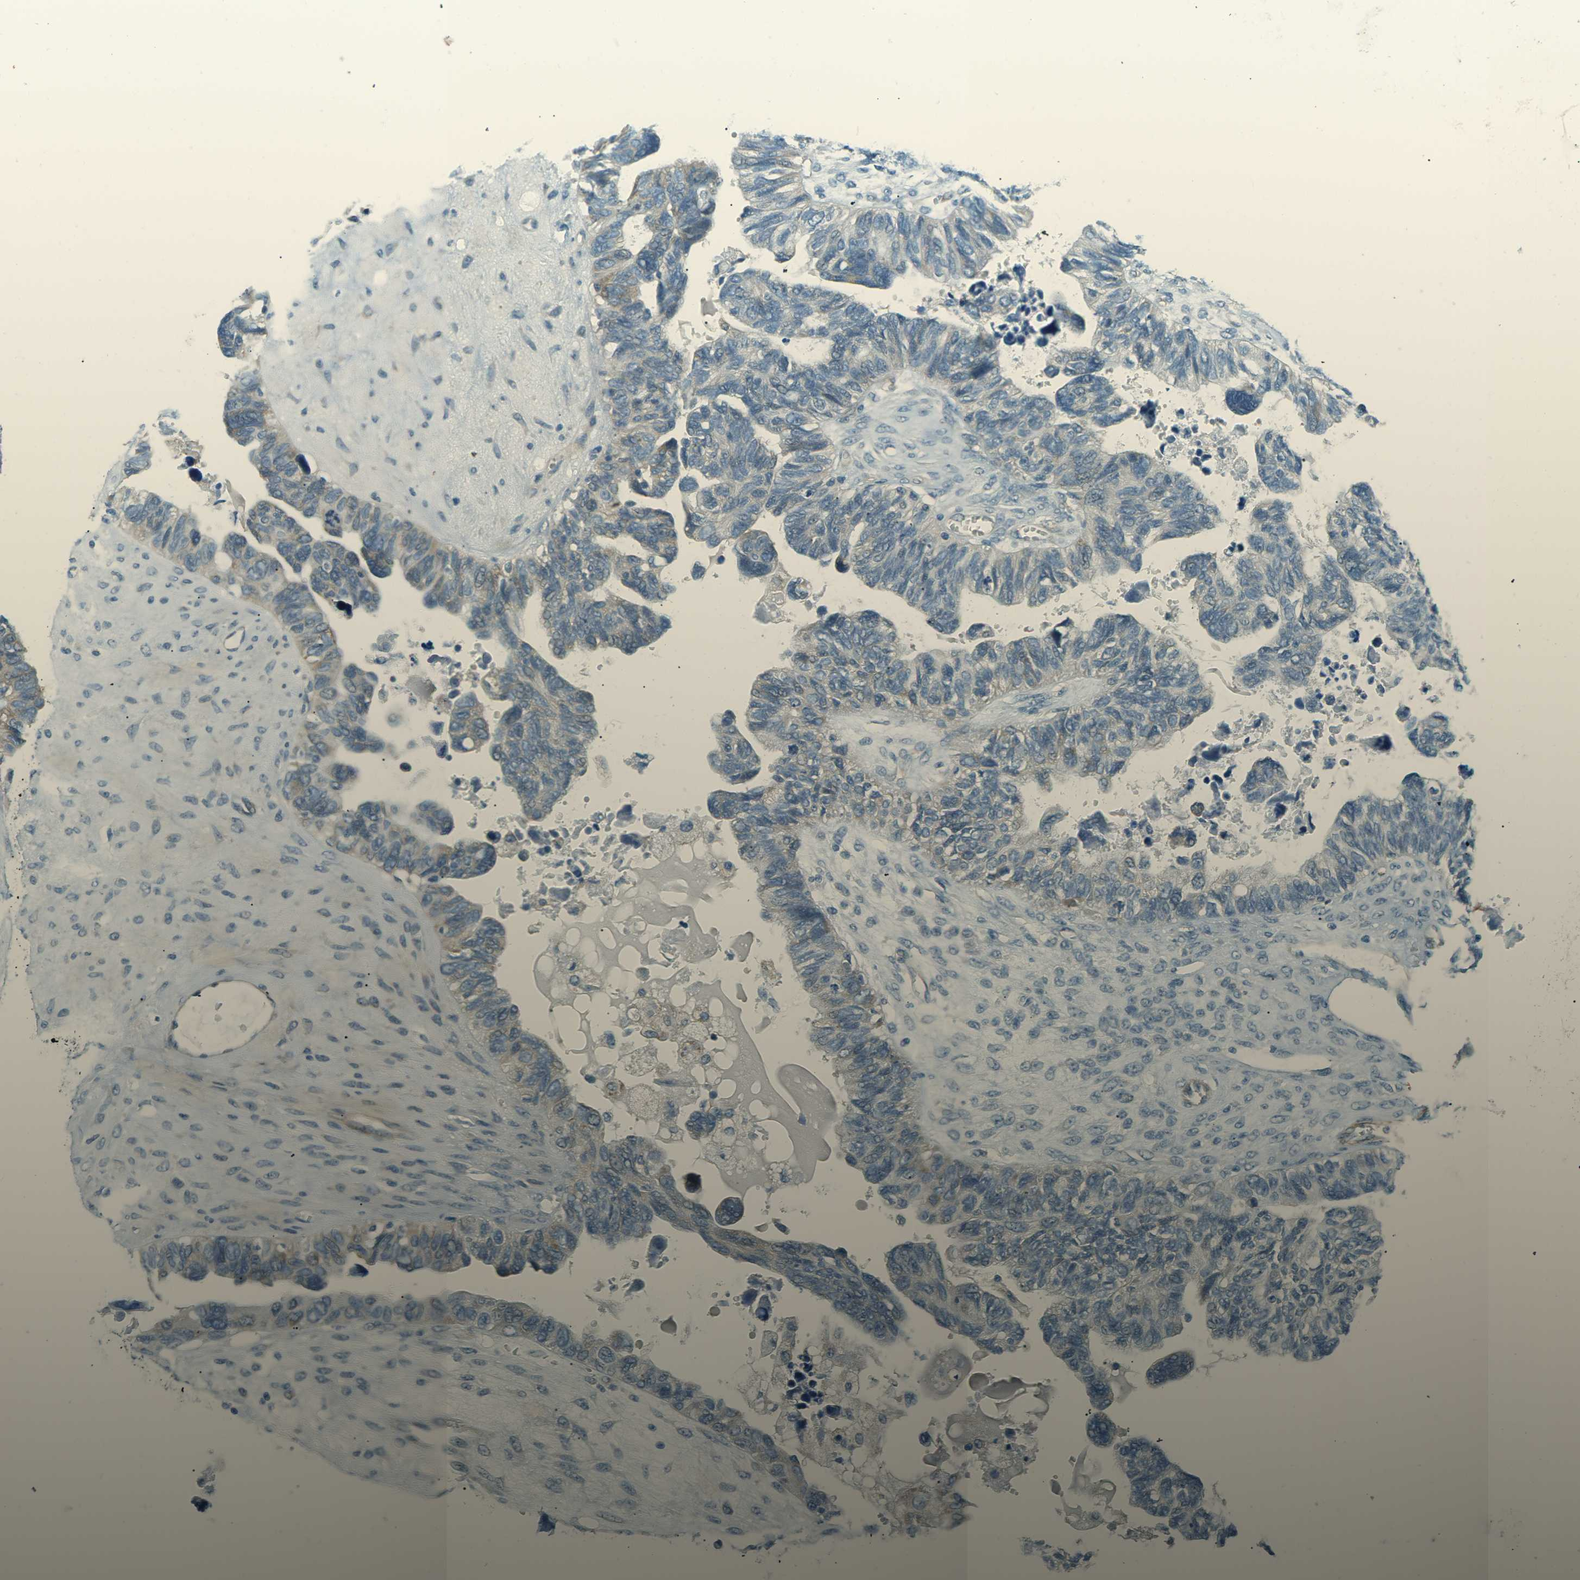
{"staining": {"intensity": "negative", "quantity": "none", "location": "none"}, "tissue": "ovarian cancer", "cell_type": "Tumor cells", "image_type": "cancer", "snomed": [{"axis": "morphology", "description": "Cystadenocarcinoma, serous, NOS"}, {"axis": "topography", "description": "Ovary"}], "caption": "The histopathology image displays no significant expression in tumor cells of serous cystadenocarcinoma (ovarian).", "gene": "ZNF367", "patient": {"sex": "female", "age": 79}}